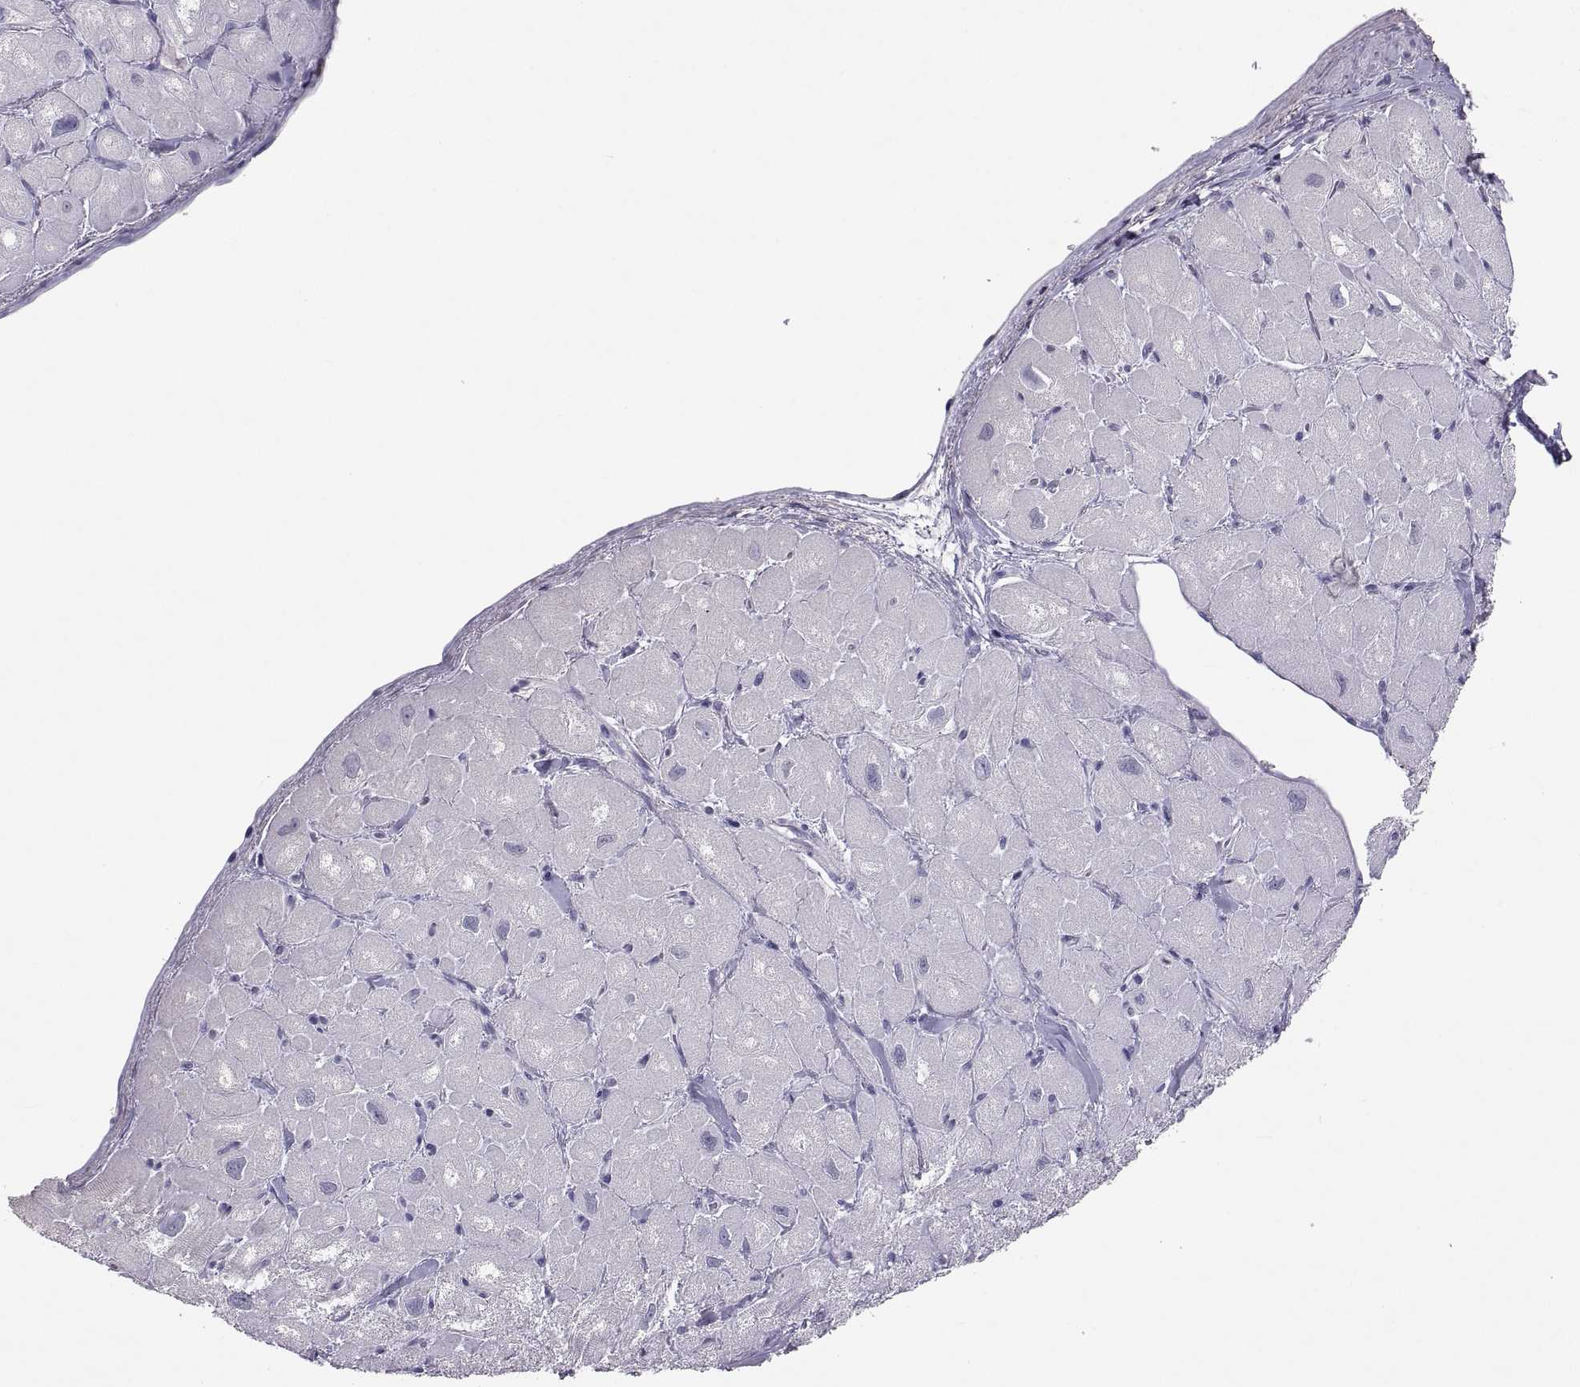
{"staining": {"intensity": "negative", "quantity": "none", "location": "none"}, "tissue": "heart muscle", "cell_type": "Cardiomyocytes", "image_type": "normal", "snomed": [{"axis": "morphology", "description": "Normal tissue, NOS"}, {"axis": "topography", "description": "Heart"}], "caption": "The micrograph demonstrates no significant positivity in cardiomyocytes of heart muscle. (Stains: DAB immunohistochemistry with hematoxylin counter stain, Microscopy: brightfield microscopy at high magnification).", "gene": "SOX21", "patient": {"sex": "male", "age": 60}}